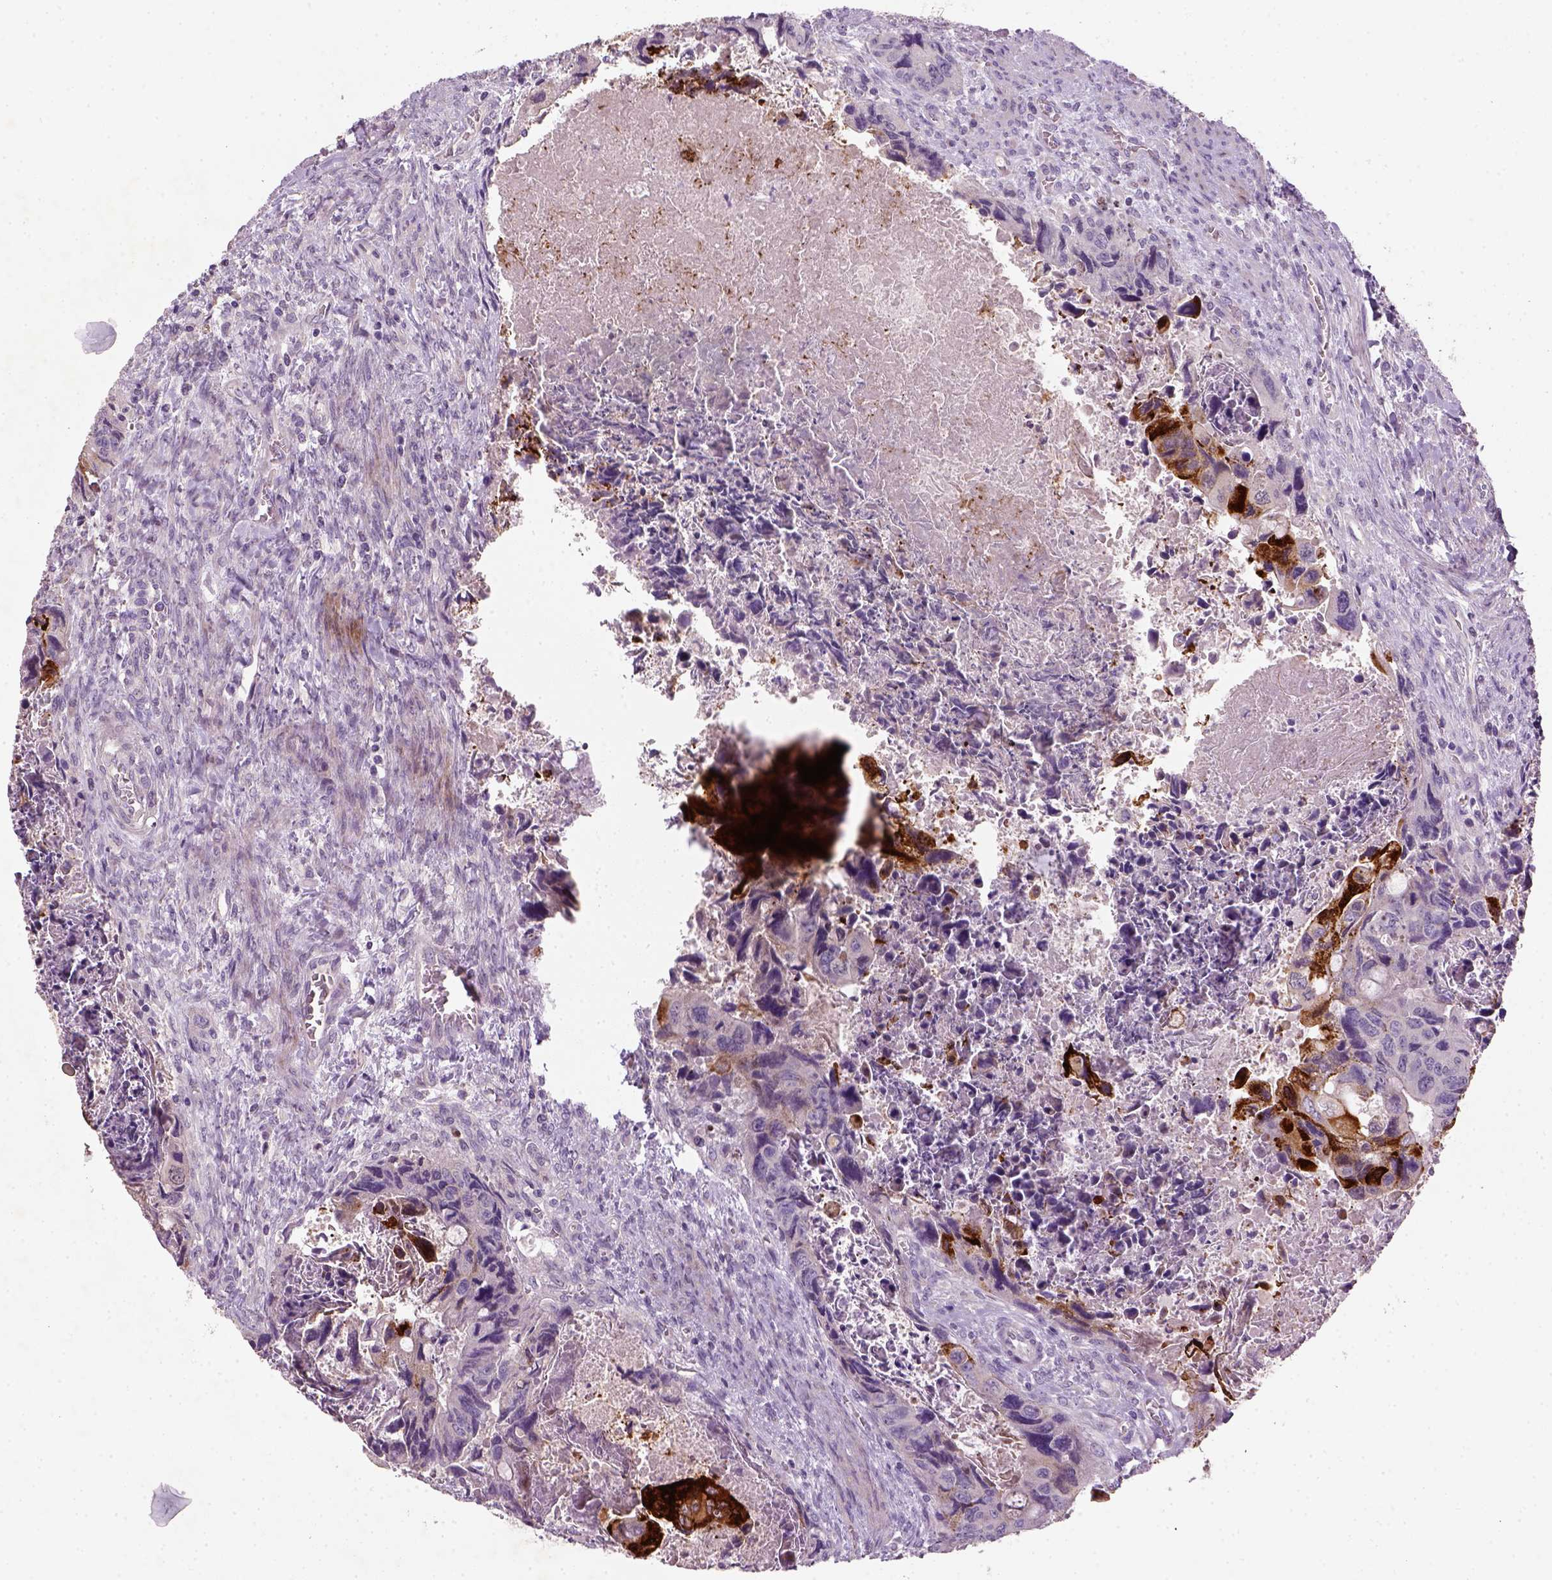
{"staining": {"intensity": "negative", "quantity": "none", "location": "none"}, "tissue": "colorectal cancer", "cell_type": "Tumor cells", "image_type": "cancer", "snomed": [{"axis": "morphology", "description": "Adenocarcinoma, NOS"}, {"axis": "topography", "description": "Rectum"}], "caption": "DAB immunohistochemical staining of colorectal cancer (adenocarcinoma) shows no significant staining in tumor cells.", "gene": "NUDT6", "patient": {"sex": "male", "age": 62}}